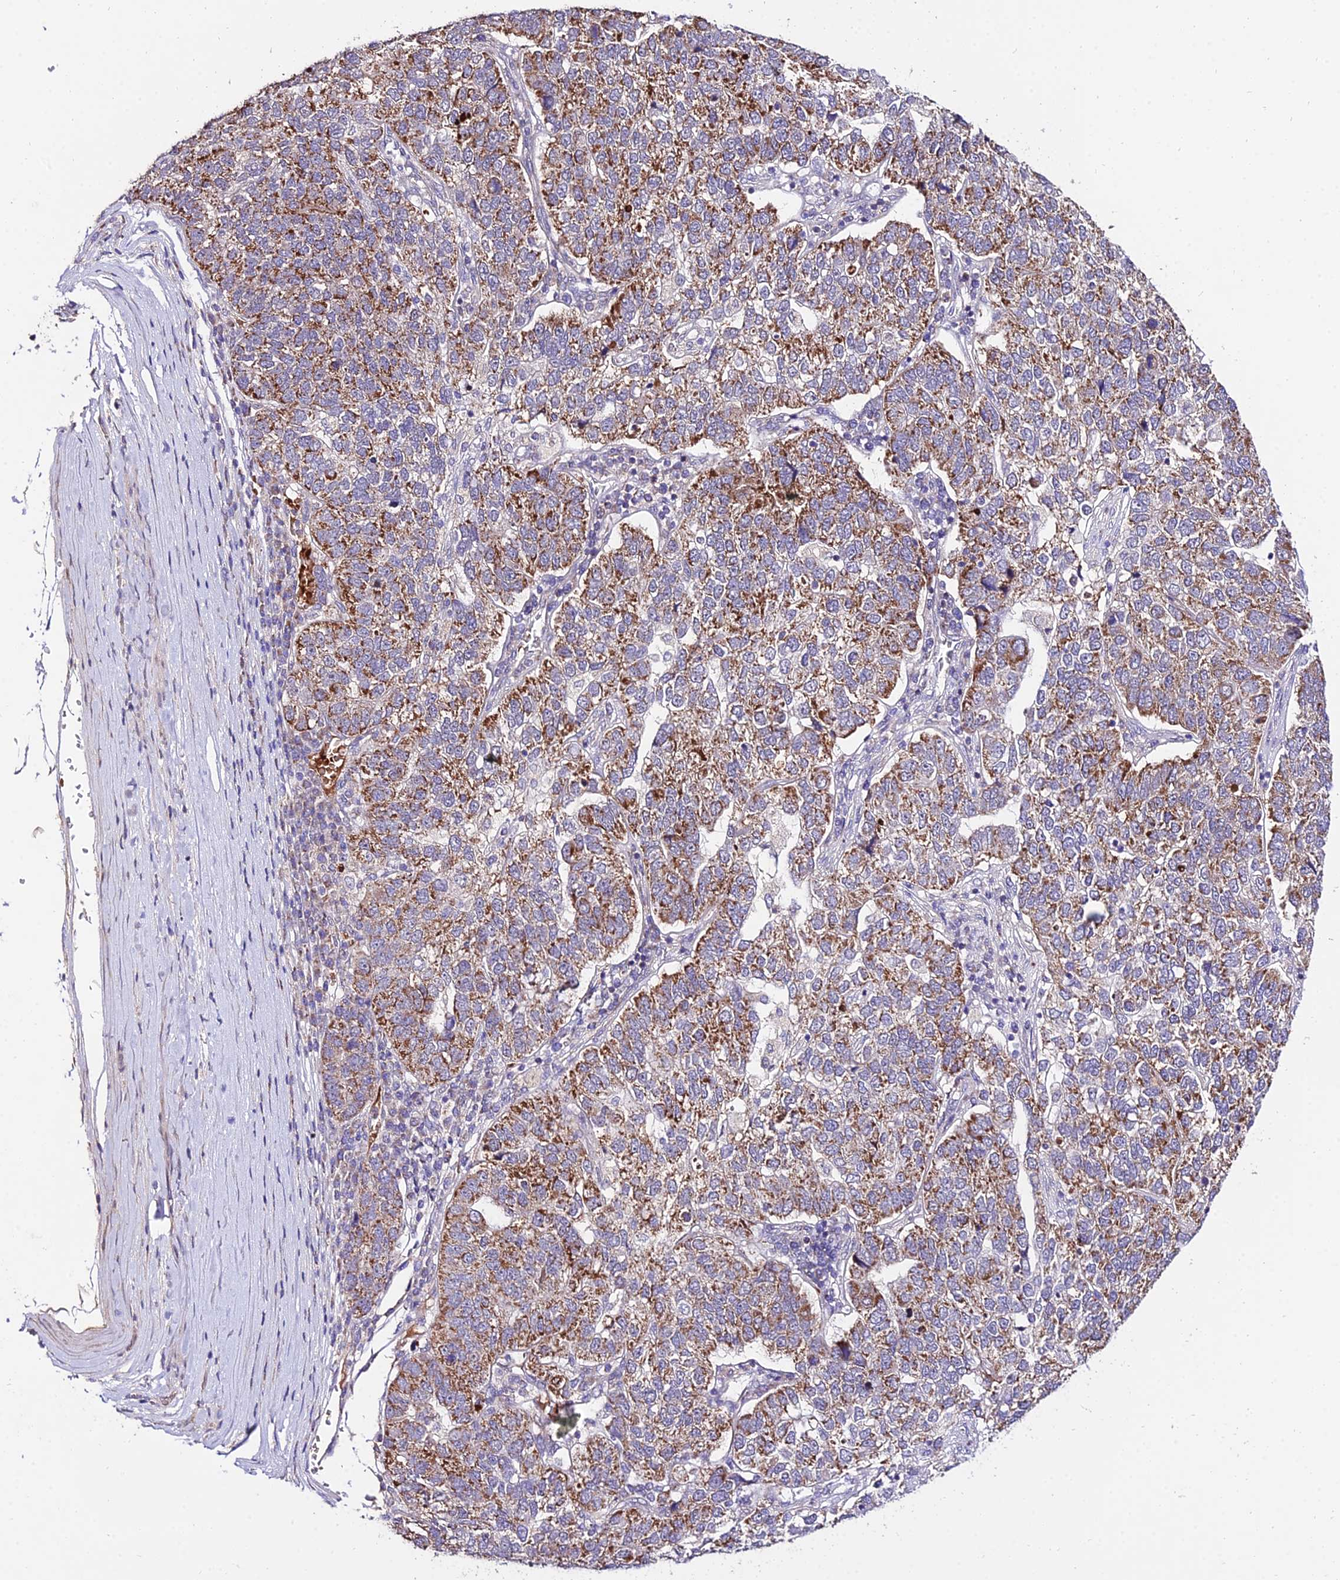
{"staining": {"intensity": "moderate", "quantity": "25%-75%", "location": "cytoplasmic/membranous"}, "tissue": "pancreatic cancer", "cell_type": "Tumor cells", "image_type": "cancer", "snomed": [{"axis": "morphology", "description": "Adenocarcinoma, NOS"}, {"axis": "topography", "description": "Pancreas"}], "caption": "Brown immunohistochemical staining in human pancreatic cancer (adenocarcinoma) displays moderate cytoplasmic/membranous staining in about 25%-75% of tumor cells.", "gene": "WDR5B", "patient": {"sex": "female", "age": 61}}